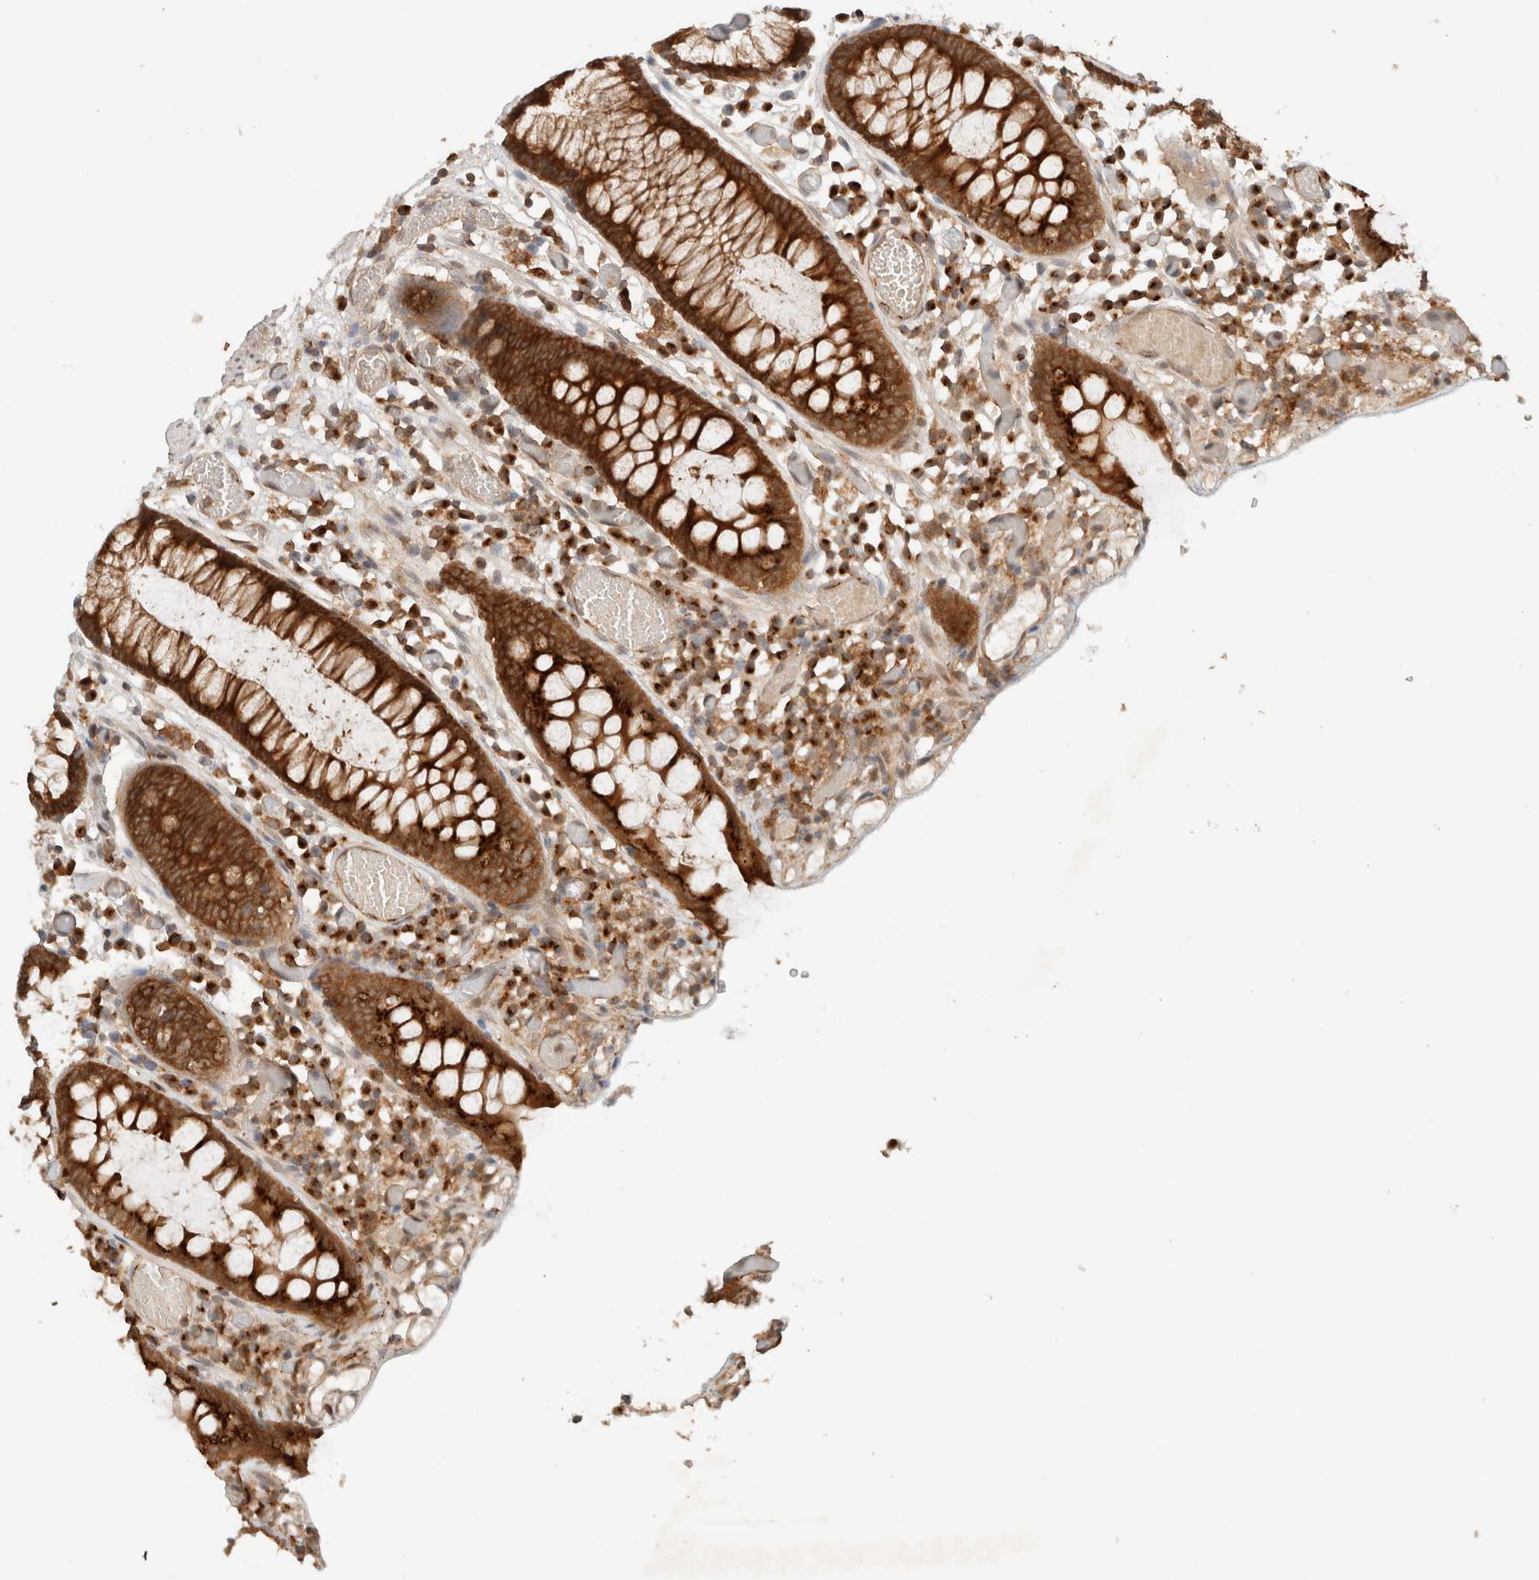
{"staining": {"intensity": "moderate", "quantity": ">75%", "location": "cytoplasmic/membranous"}, "tissue": "colon", "cell_type": "Endothelial cells", "image_type": "normal", "snomed": [{"axis": "morphology", "description": "Normal tissue, NOS"}, {"axis": "topography", "description": "Colon"}], "caption": "Immunohistochemistry (DAB) staining of normal colon displays moderate cytoplasmic/membranous protein positivity in about >75% of endothelial cells.", "gene": "ARFGEF2", "patient": {"sex": "male", "age": 14}}